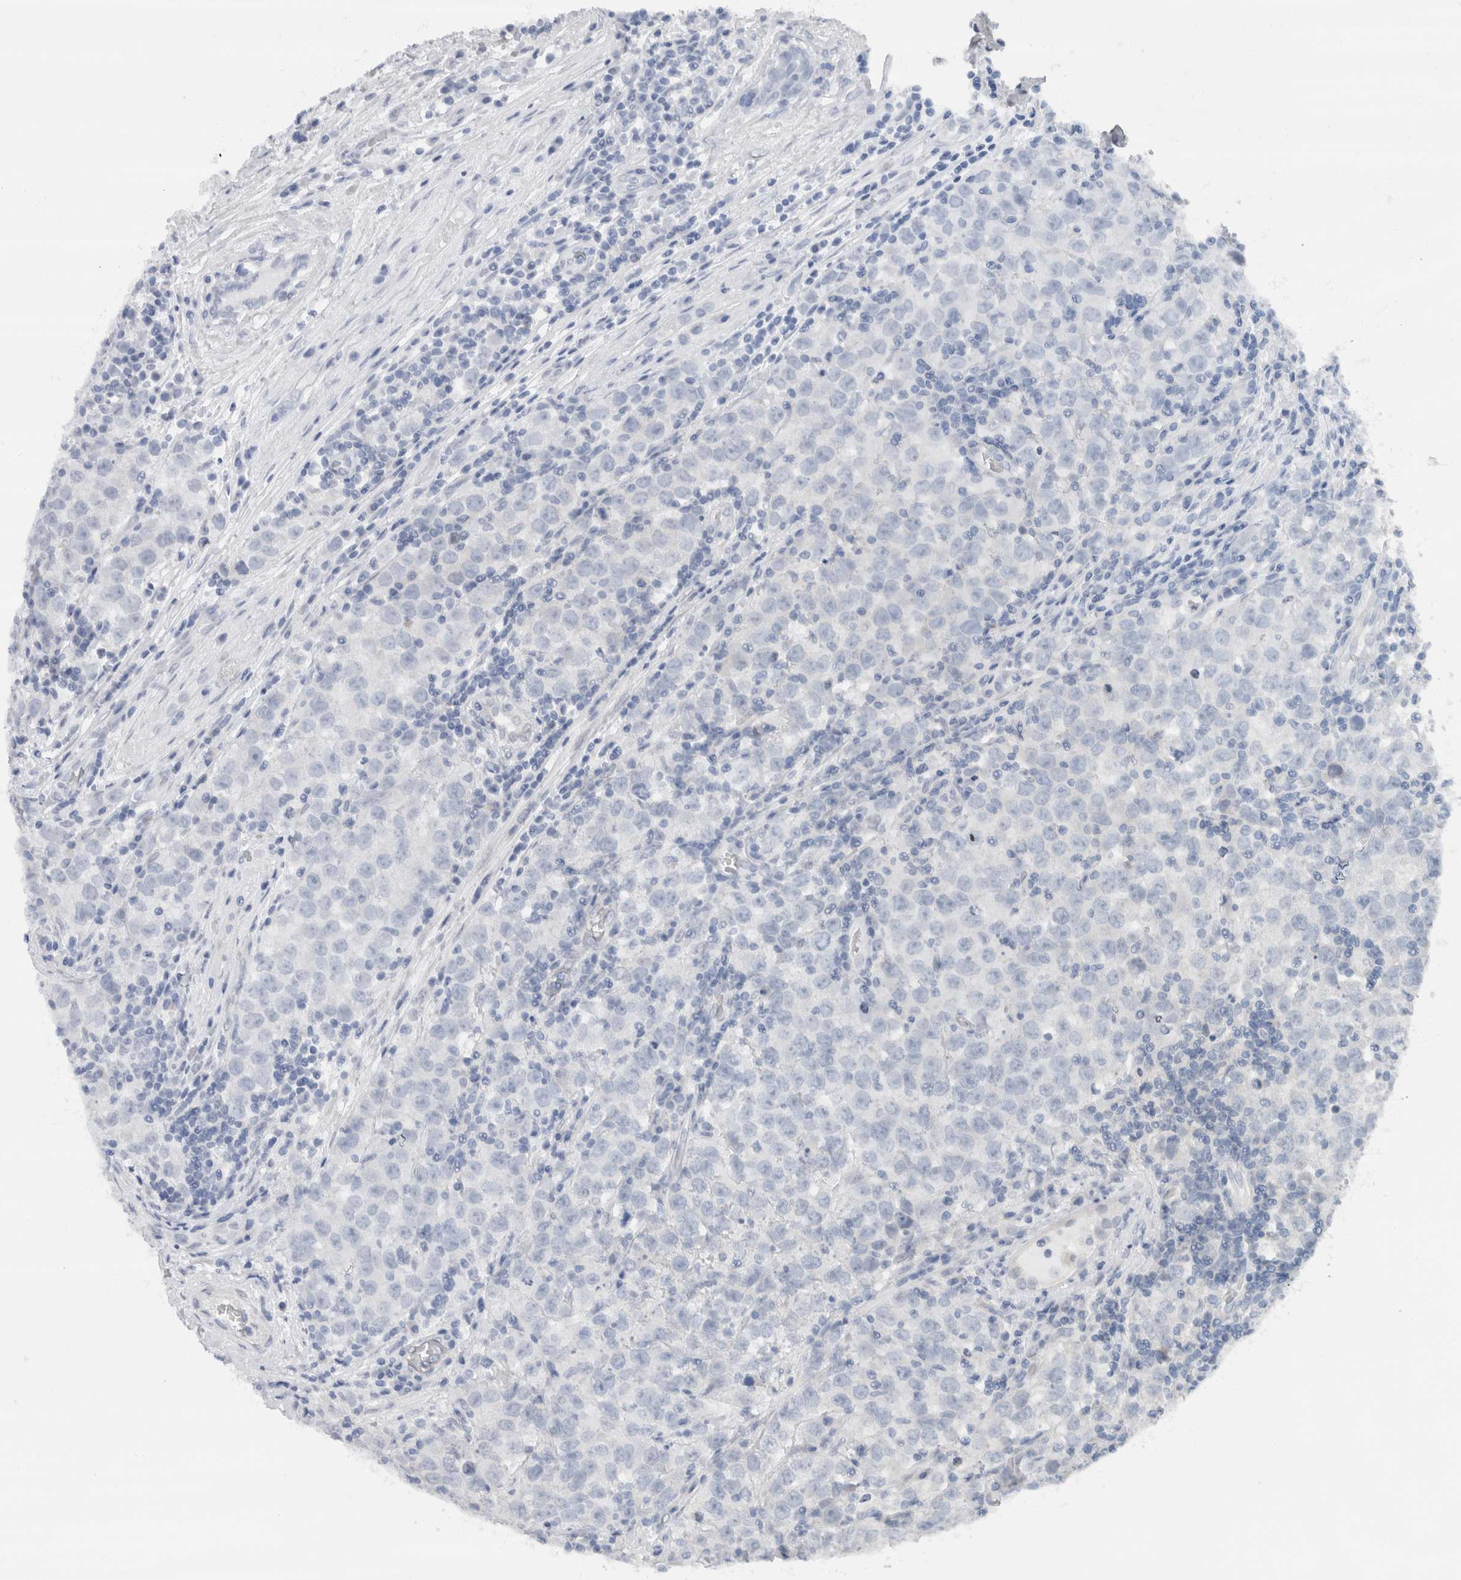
{"staining": {"intensity": "negative", "quantity": "none", "location": "none"}, "tissue": "testis cancer", "cell_type": "Tumor cells", "image_type": "cancer", "snomed": [{"axis": "morphology", "description": "Seminoma, NOS"}, {"axis": "morphology", "description": "Carcinoma, Embryonal, NOS"}, {"axis": "topography", "description": "Testis"}], "caption": "The histopathology image exhibits no staining of tumor cells in testis cancer (embryonal carcinoma). Brightfield microscopy of IHC stained with DAB (brown) and hematoxylin (blue), captured at high magnification.", "gene": "NEFM", "patient": {"sex": "male", "age": 28}}